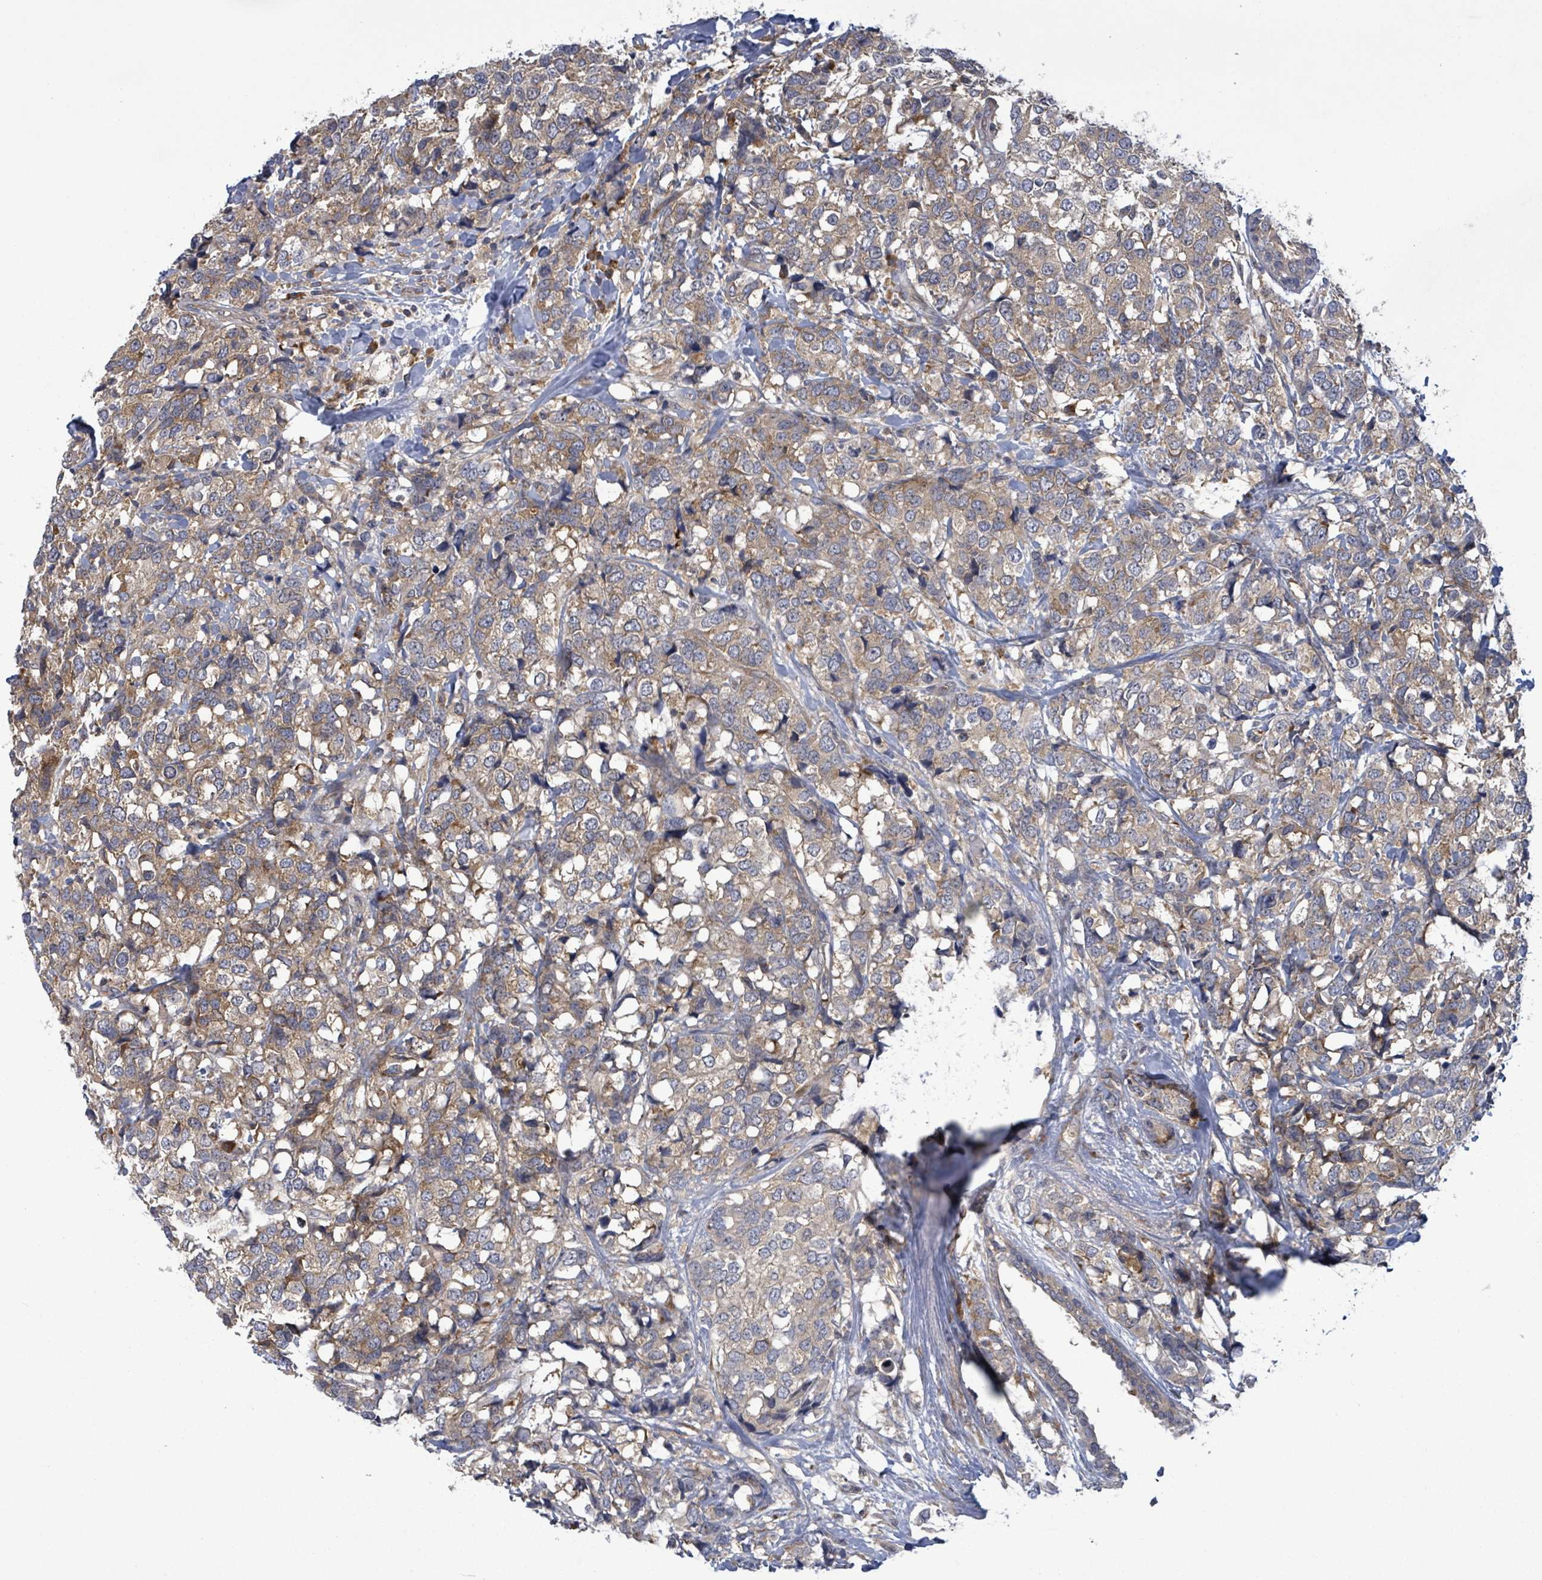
{"staining": {"intensity": "weak", "quantity": ">75%", "location": "cytoplasmic/membranous"}, "tissue": "breast cancer", "cell_type": "Tumor cells", "image_type": "cancer", "snomed": [{"axis": "morphology", "description": "Lobular carcinoma"}, {"axis": "topography", "description": "Breast"}], "caption": "A low amount of weak cytoplasmic/membranous positivity is appreciated in about >75% of tumor cells in breast lobular carcinoma tissue.", "gene": "SERPINE3", "patient": {"sex": "female", "age": 59}}